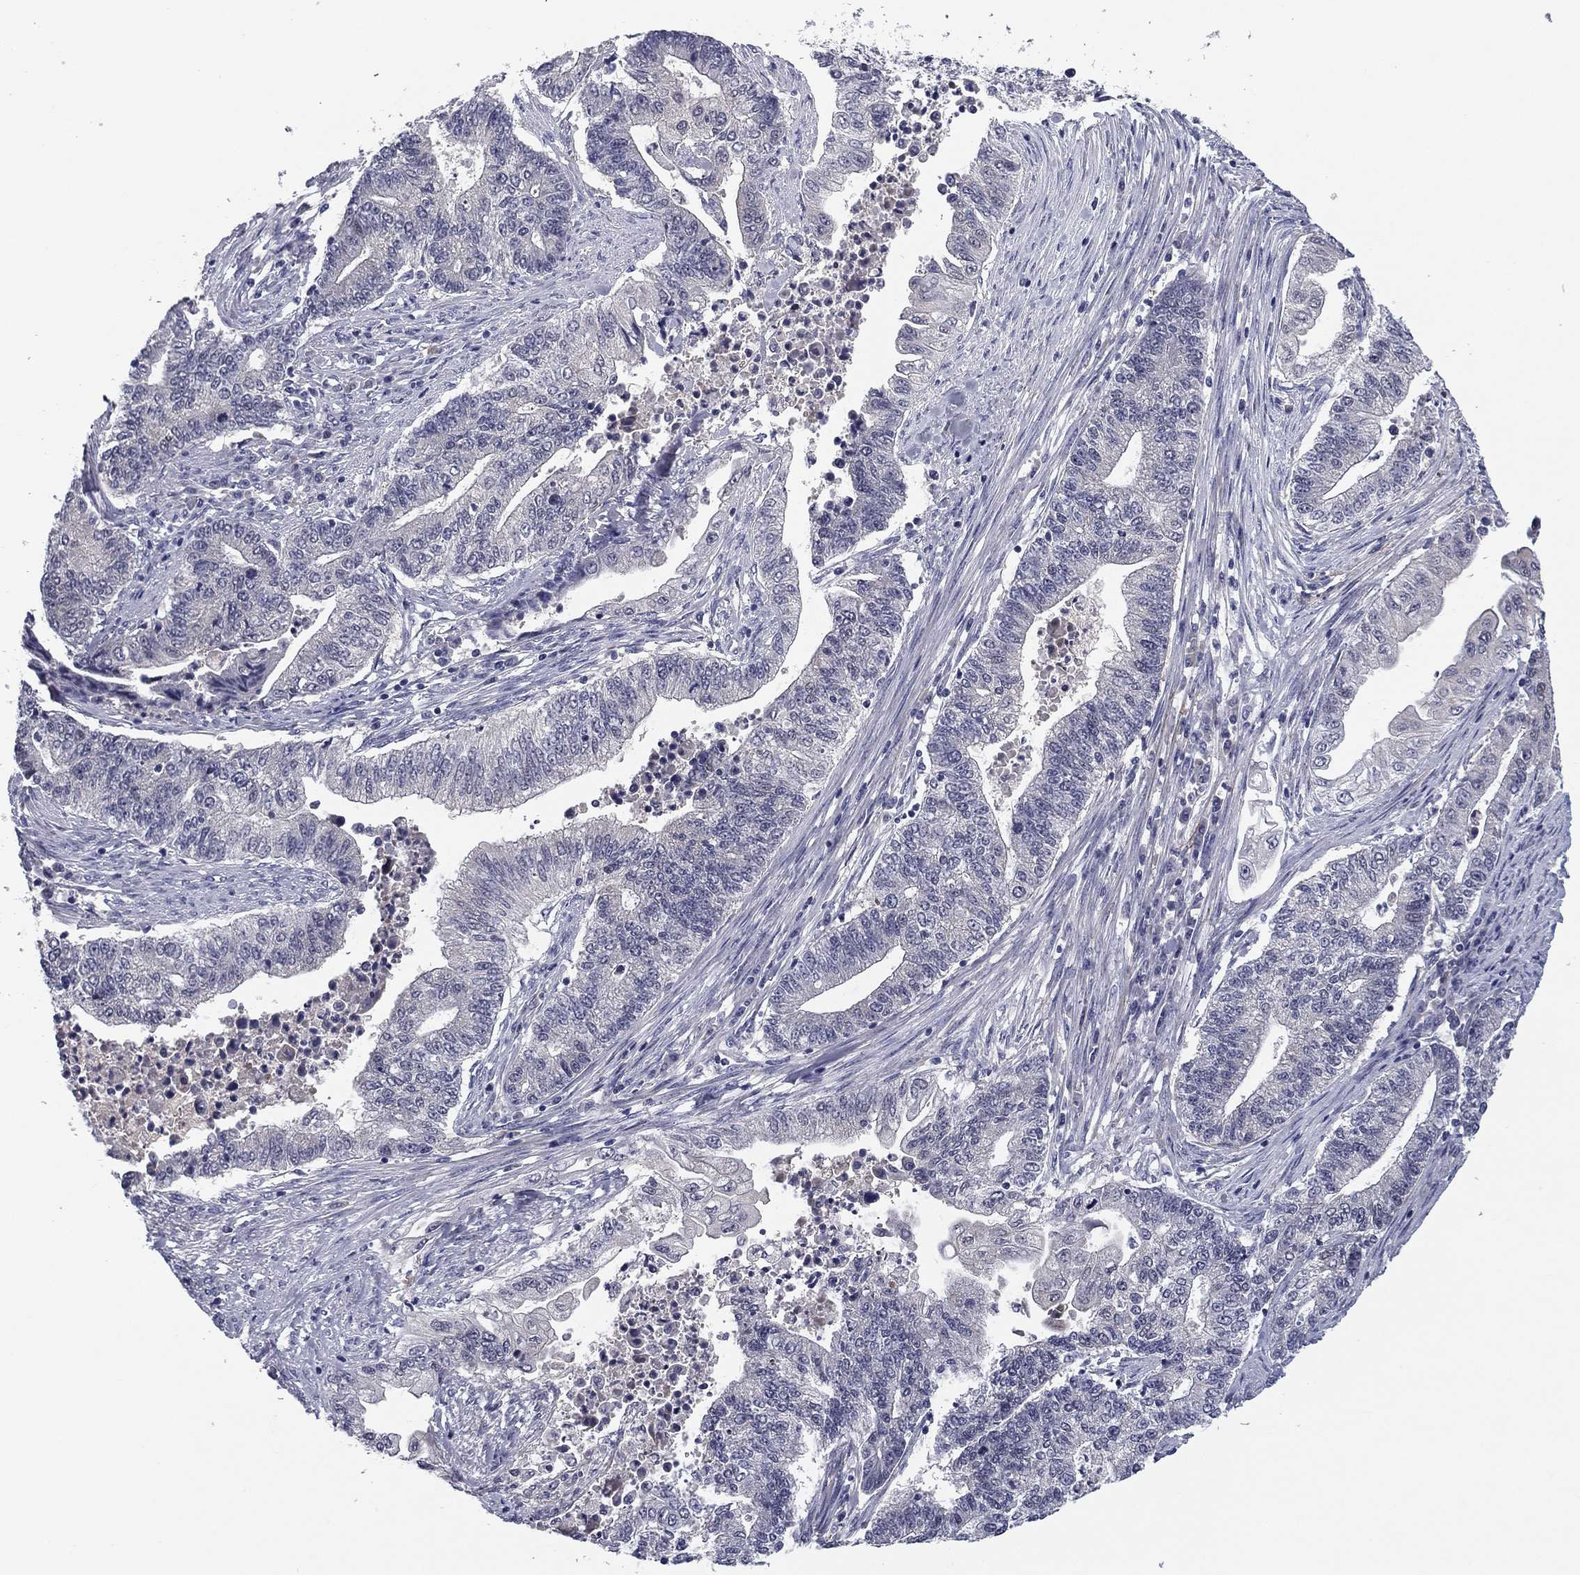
{"staining": {"intensity": "negative", "quantity": "none", "location": "none"}, "tissue": "endometrial cancer", "cell_type": "Tumor cells", "image_type": "cancer", "snomed": [{"axis": "morphology", "description": "Adenocarcinoma, NOS"}, {"axis": "topography", "description": "Uterus"}, {"axis": "topography", "description": "Endometrium"}], "caption": "Endometrial cancer (adenocarcinoma) was stained to show a protein in brown. There is no significant positivity in tumor cells.", "gene": "REXO5", "patient": {"sex": "female", "age": 54}}